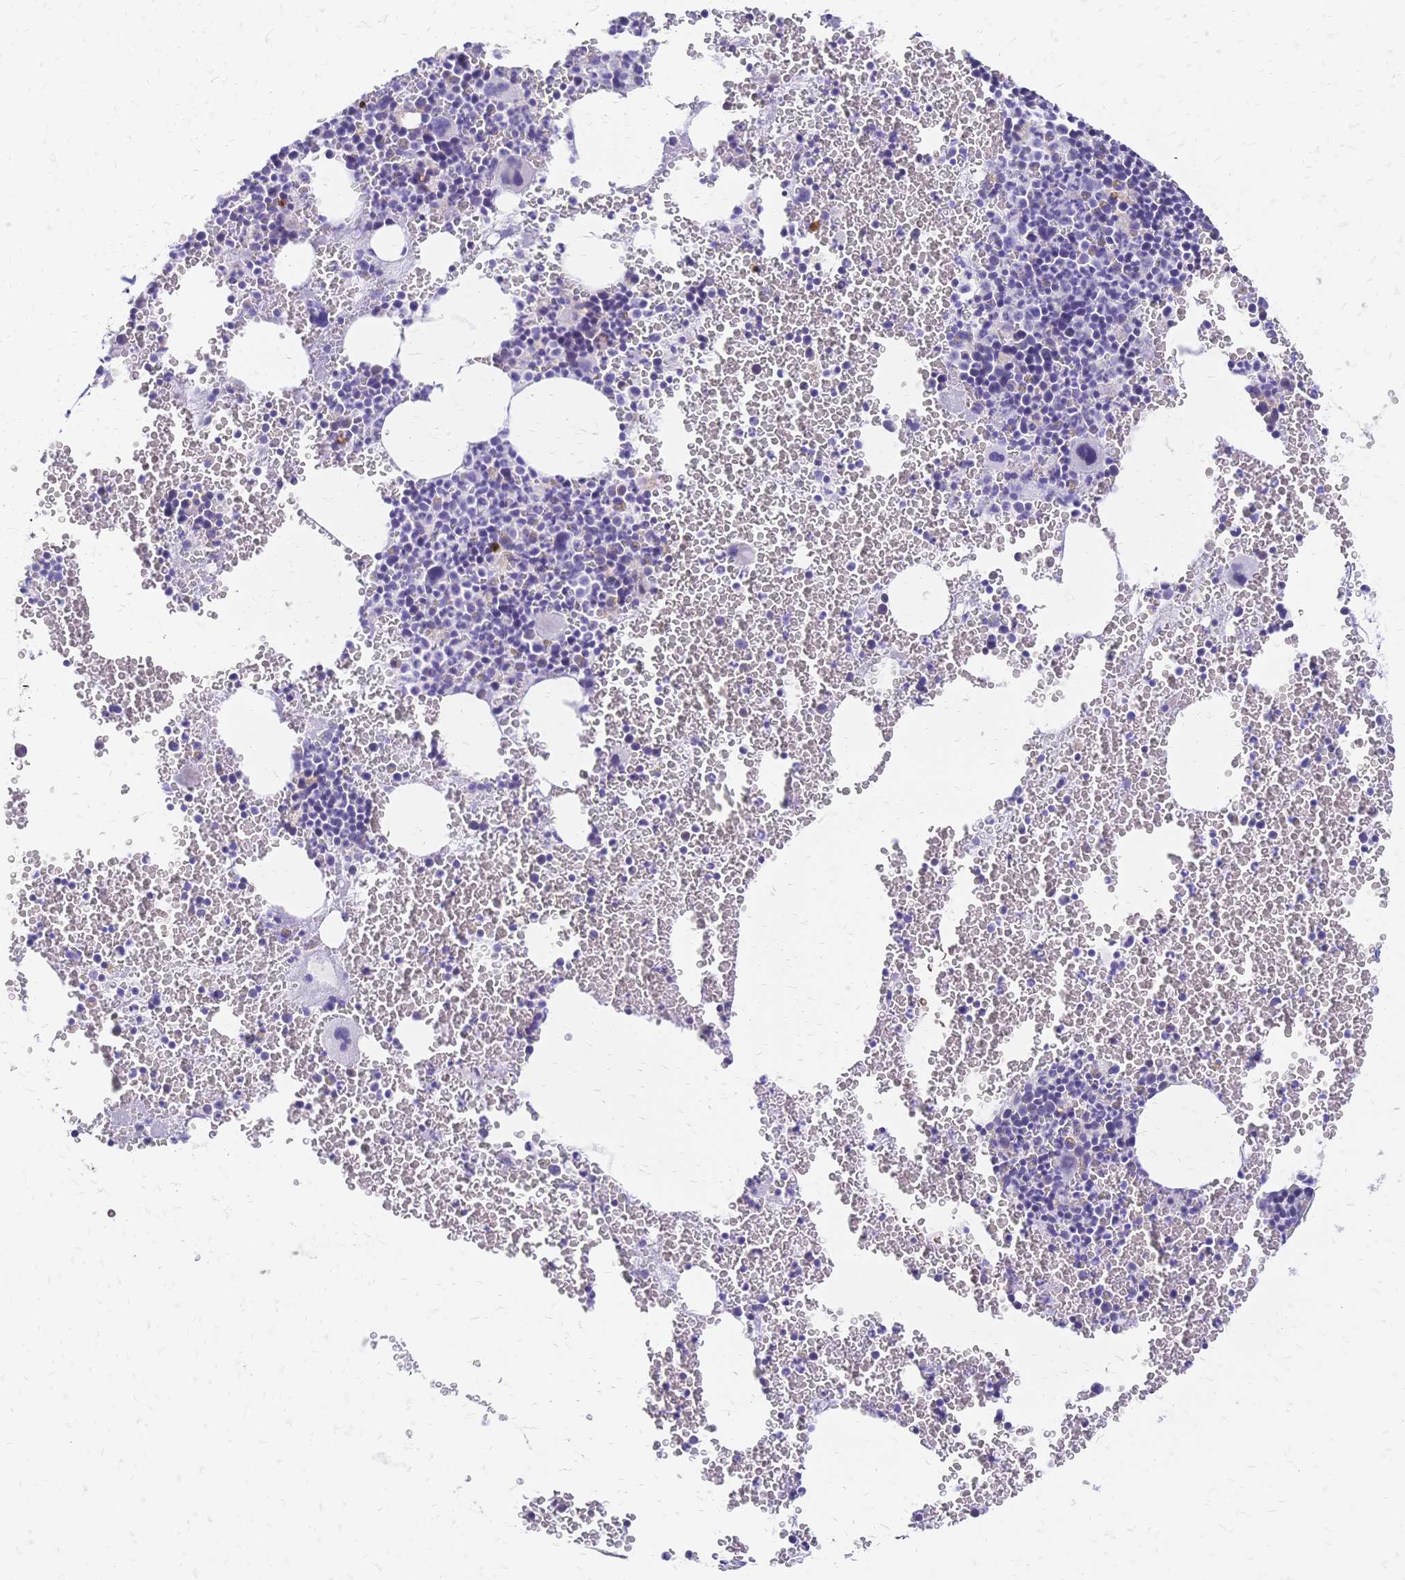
{"staining": {"intensity": "negative", "quantity": "none", "location": "none"}, "tissue": "bone marrow", "cell_type": "Hematopoietic cells", "image_type": "normal", "snomed": [{"axis": "morphology", "description": "Normal tissue, NOS"}, {"axis": "topography", "description": "Bone marrow"}], "caption": "Hematopoietic cells are negative for brown protein staining in benign bone marrow. Brightfield microscopy of immunohistochemistry stained with DAB (brown) and hematoxylin (blue), captured at high magnification.", "gene": "GRB7", "patient": {"sex": "male", "age": 47}}